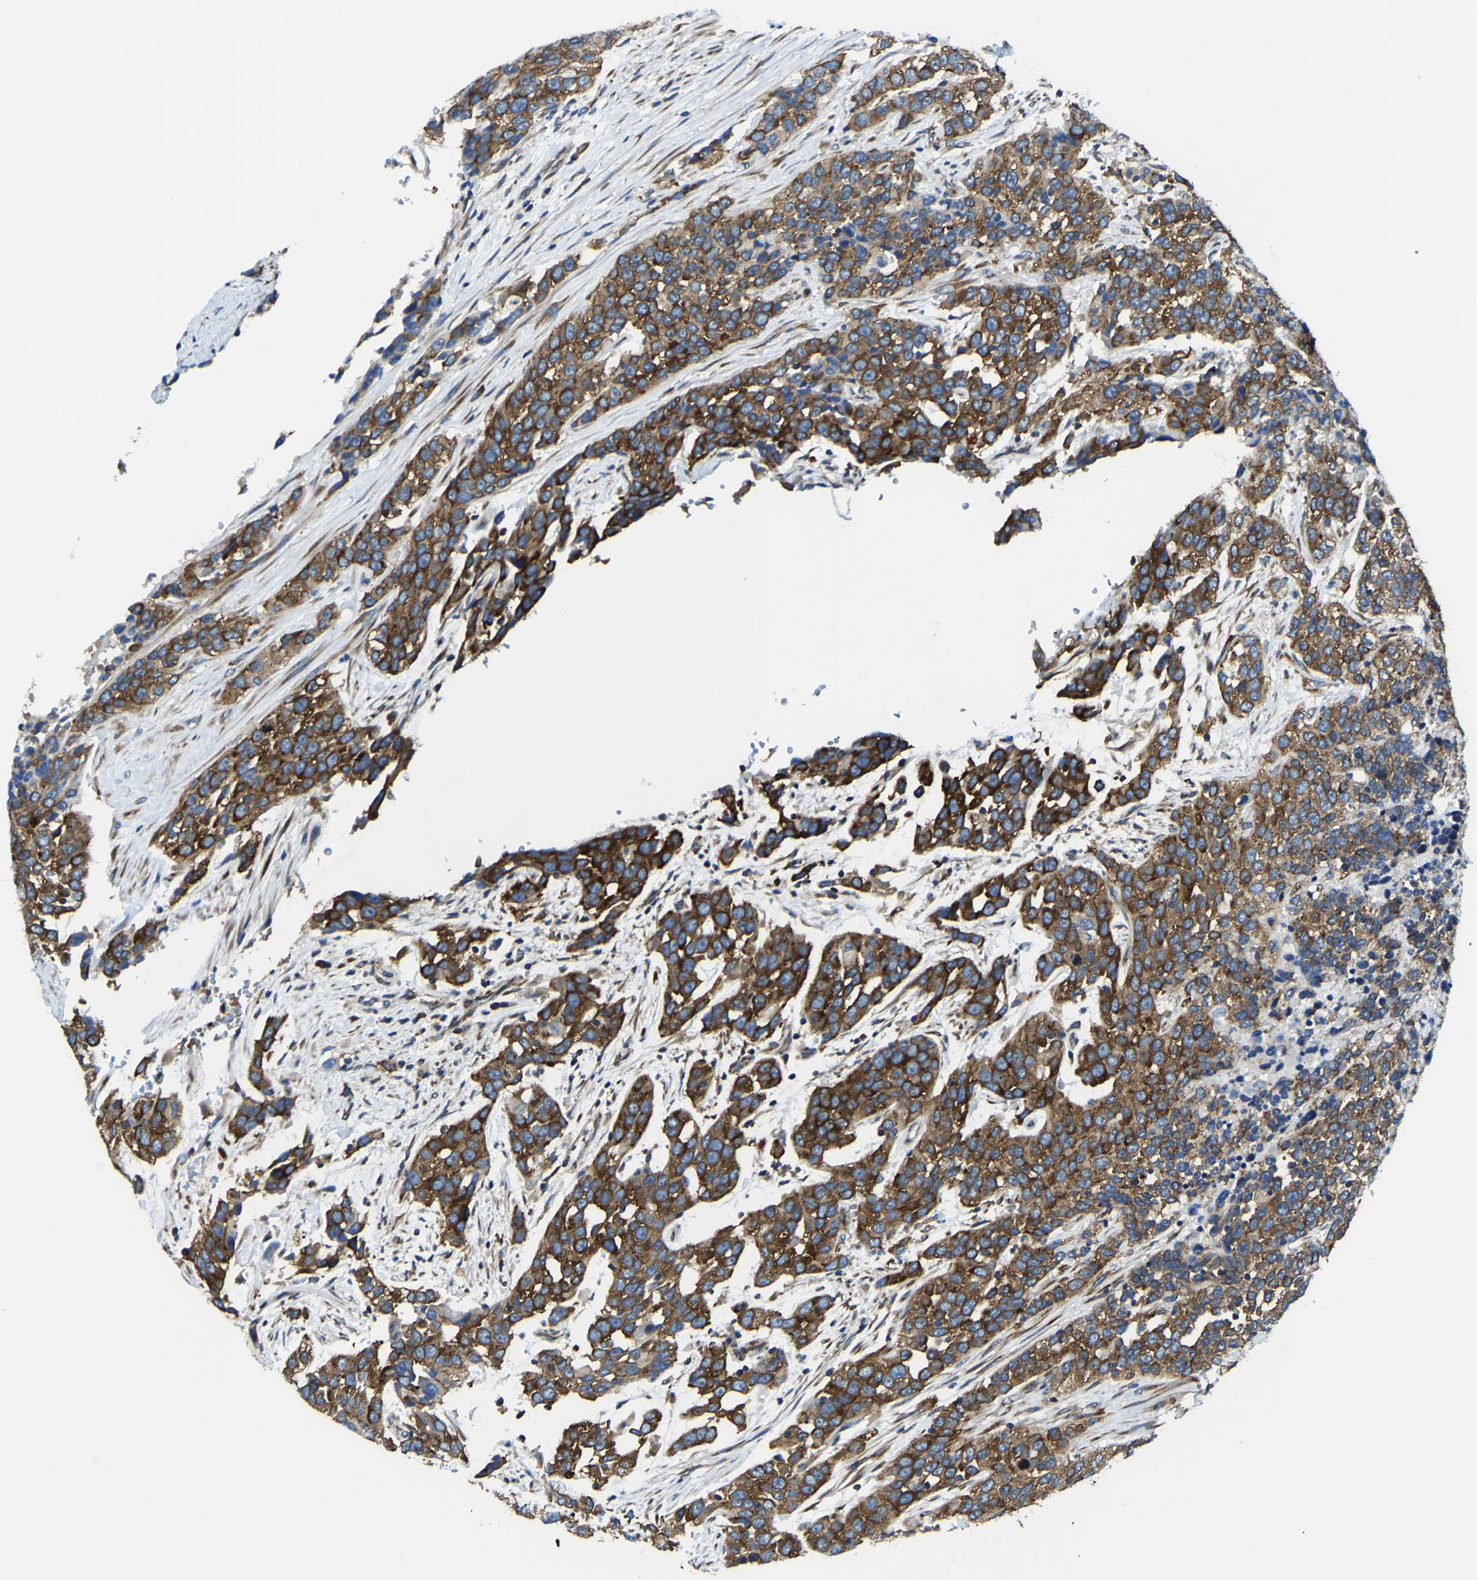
{"staining": {"intensity": "strong", "quantity": ">75%", "location": "cytoplasmic/membranous"}, "tissue": "urothelial cancer", "cell_type": "Tumor cells", "image_type": "cancer", "snomed": [{"axis": "morphology", "description": "Urothelial carcinoma, High grade"}, {"axis": "topography", "description": "Urinary bladder"}], "caption": "The micrograph shows a brown stain indicating the presence of a protein in the cytoplasmic/membranous of tumor cells in urothelial cancer.", "gene": "G3BP2", "patient": {"sex": "female", "age": 80}}